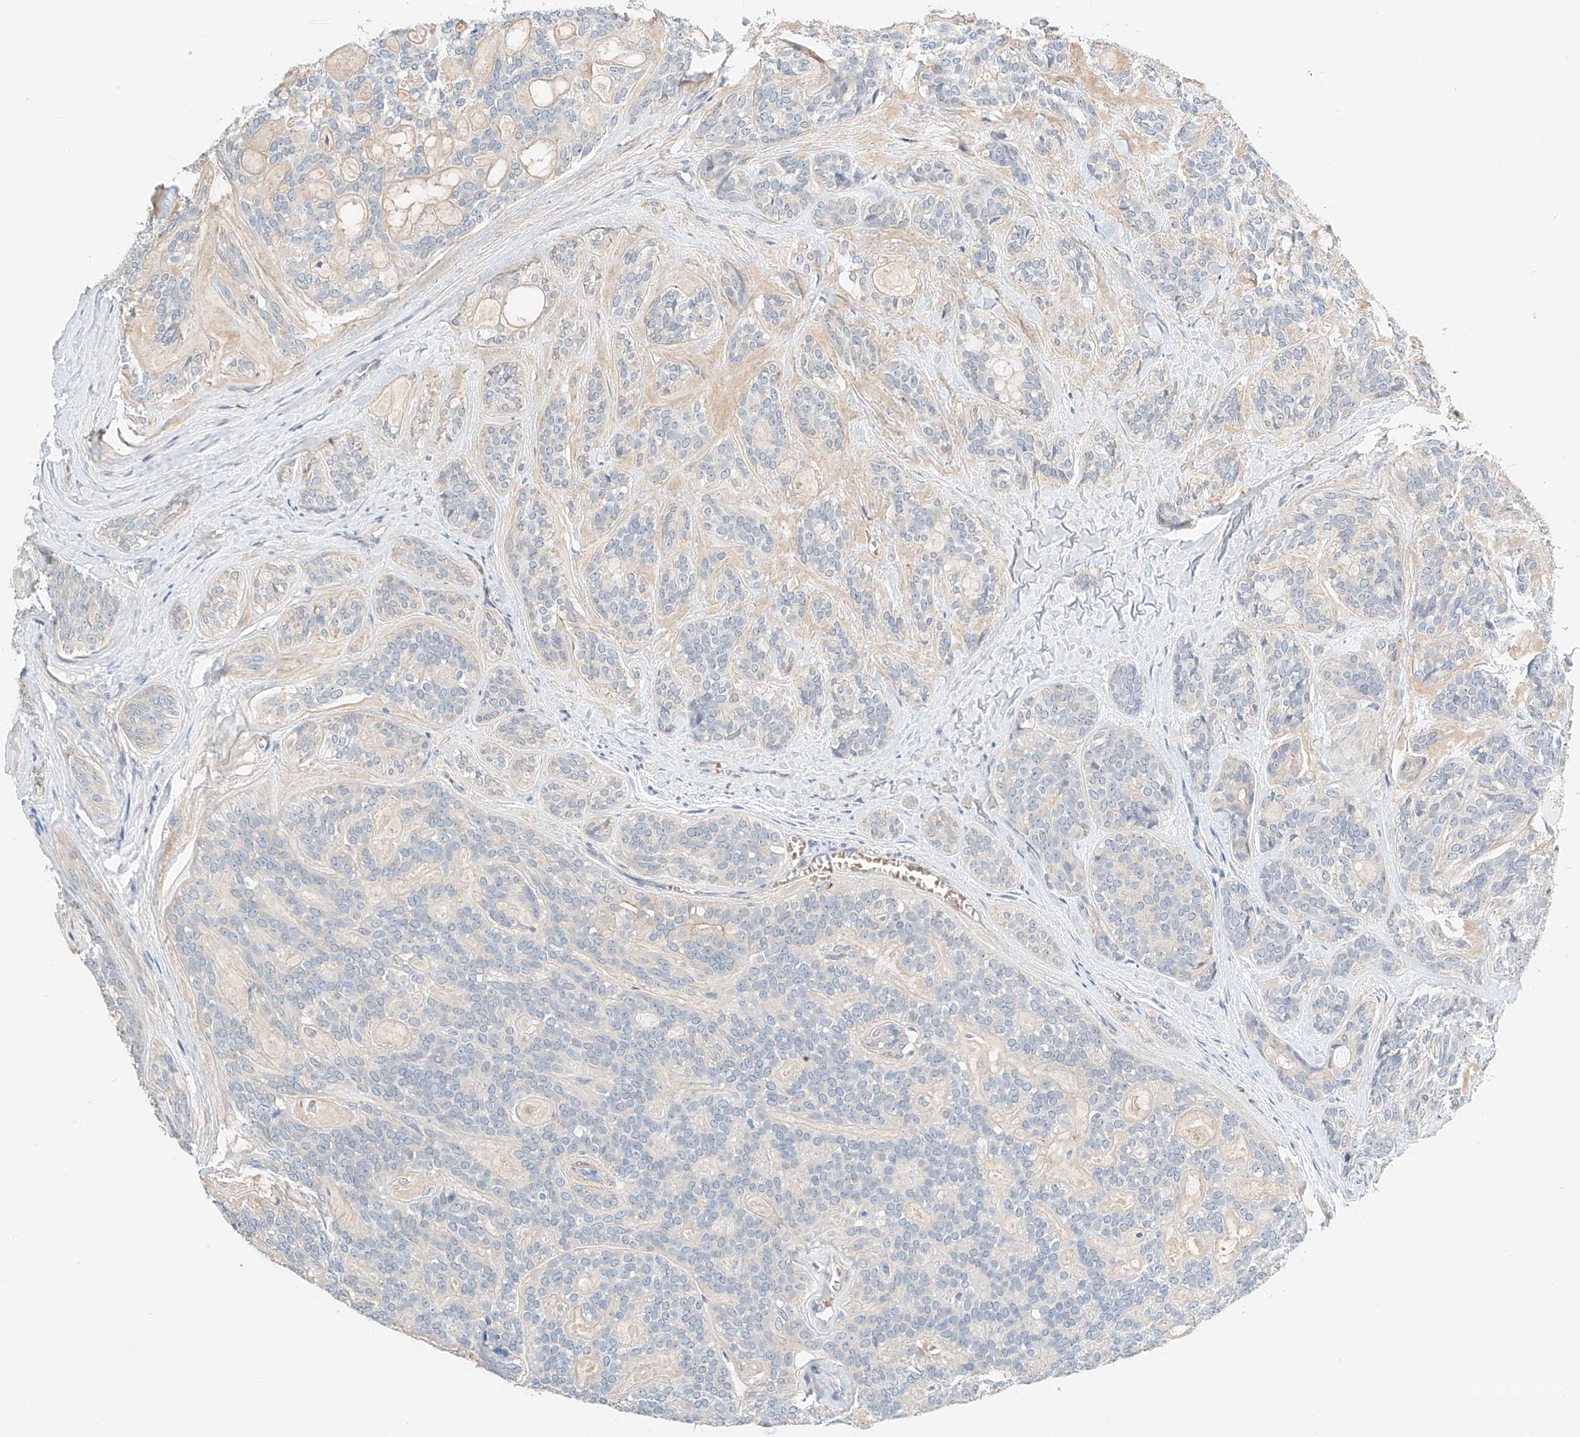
{"staining": {"intensity": "negative", "quantity": "none", "location": "none"}, "tissue": "head and neck cancer", "cell_type": "Tumor cells", "image_type": "cancer", "snomed": [{"axis": "morphology", "description": "Adenocarcinoma, NOS"}, {"axis": "topography", "description": "Head-Neck"}], "caption": "Immunohistochemistry photomicrograph of neoplastic tissue: head and neck cancer (adenocarcinoma) stained with DAB (3,3'-diaminobenzidine) exhibits no significant protein positivity in tumor cells.", "gene": "RCAN3", "patient": {"sex": "male", "age": 66}}